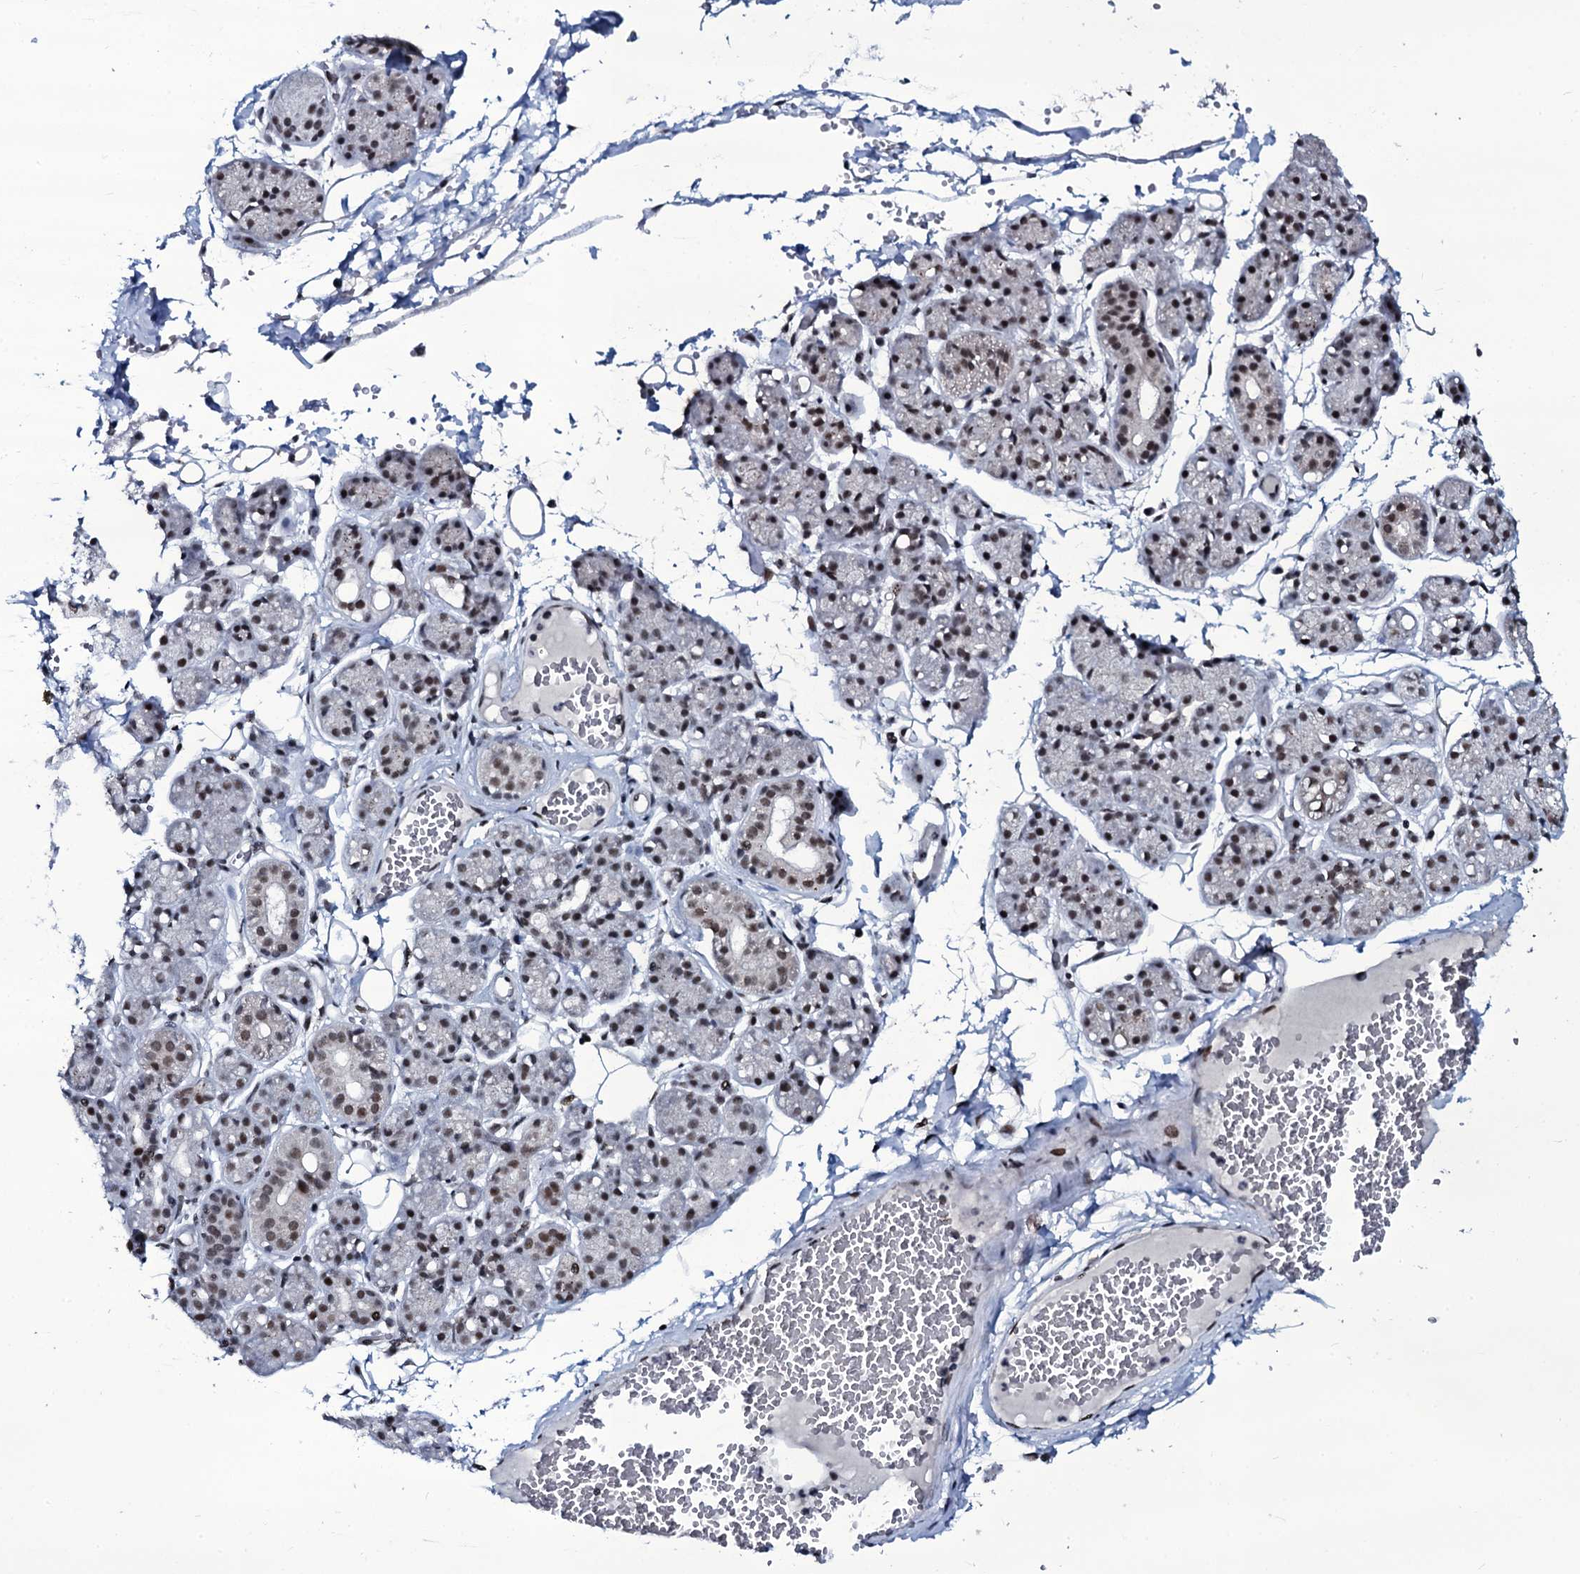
{"staining": {"intensity": "moderate", "quantity": ">75%", "location": "nuclear"}, "tissue": "salivary gland", "cell_type": "Glandular cells", "image_type": "normal", "snomed": [{"axis": "morphology", "description": "Normal tissue, NOS"}, {"axis": "topography", "description": "Salivary gland"}], "caption": "Approximately >75% of glandular cells in normal salivary gland exhibit moderate nuclear protein staining as visualized by brown immunohistochemical staining.", "gene": "ZMIZ2", "patient": {"sex": "male", "age": 63}}